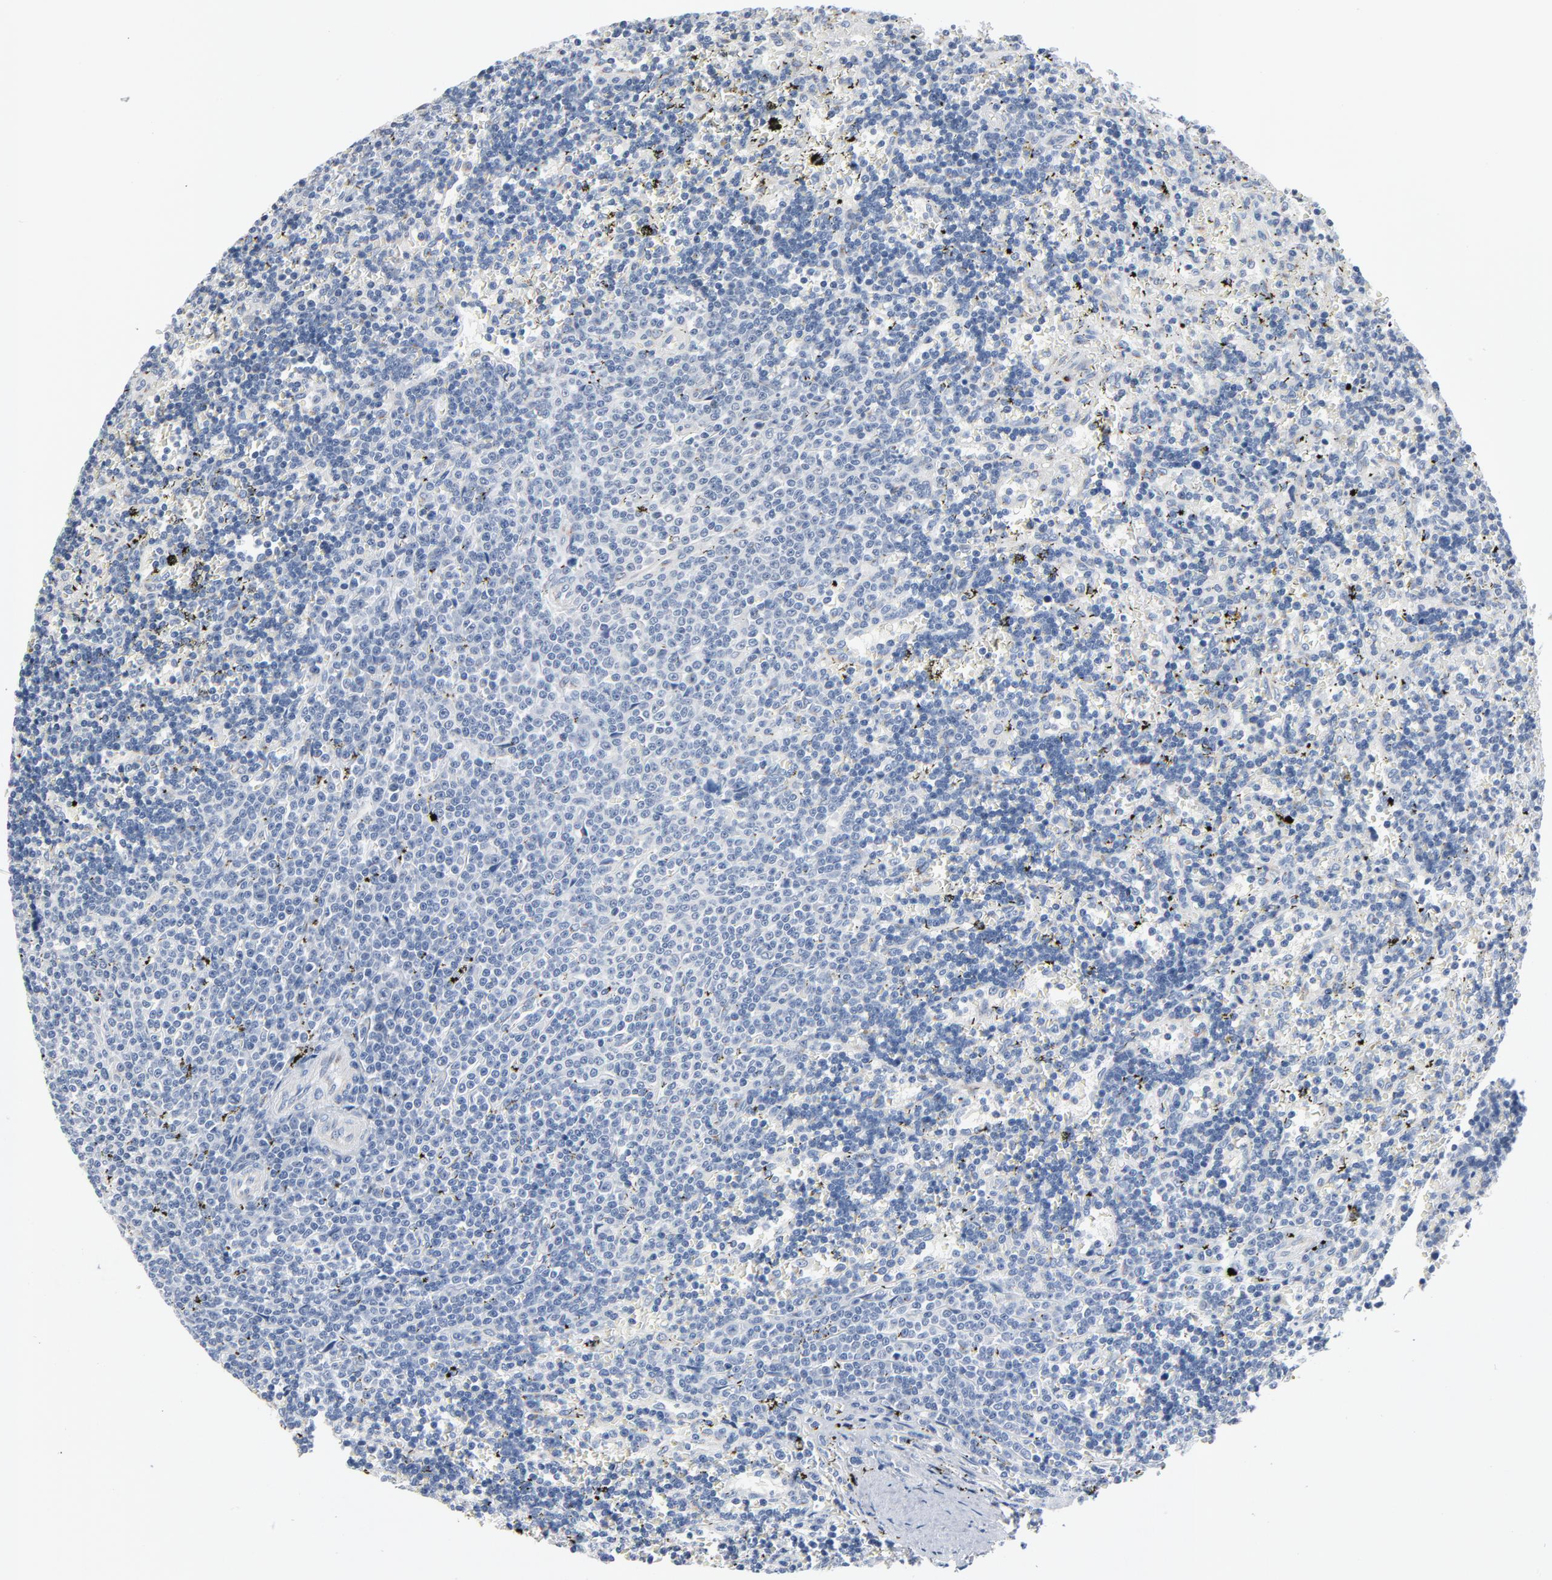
{"staining": {"intensity": "negative", "quantity": "none", "location": "none"}, "tissue": "lymphoma", "cell_type": "Tumor cells", "image_type": "cancer", "snomed": [{"axis": "morphology", "description": "Malignant lymphoma, non-Hodgkin's type, Low grade"}, {"axis": "topography", "description": "Spleen"}], "caption": "High magnification brightfield microscopy of low-grade malignant lymphoma, non-Hodgkin's type stained with DAB (brown) and counterstained with hematoxylin (blue): tumor cells show no significant expression. The staining is performed using DAB (3,3'-diaminobenzidine) brown chromogen with nuclei counter-stained in using hematoxylin.", "gene": "YIPF6", "patient": {"sex": "male", "age": 60}}